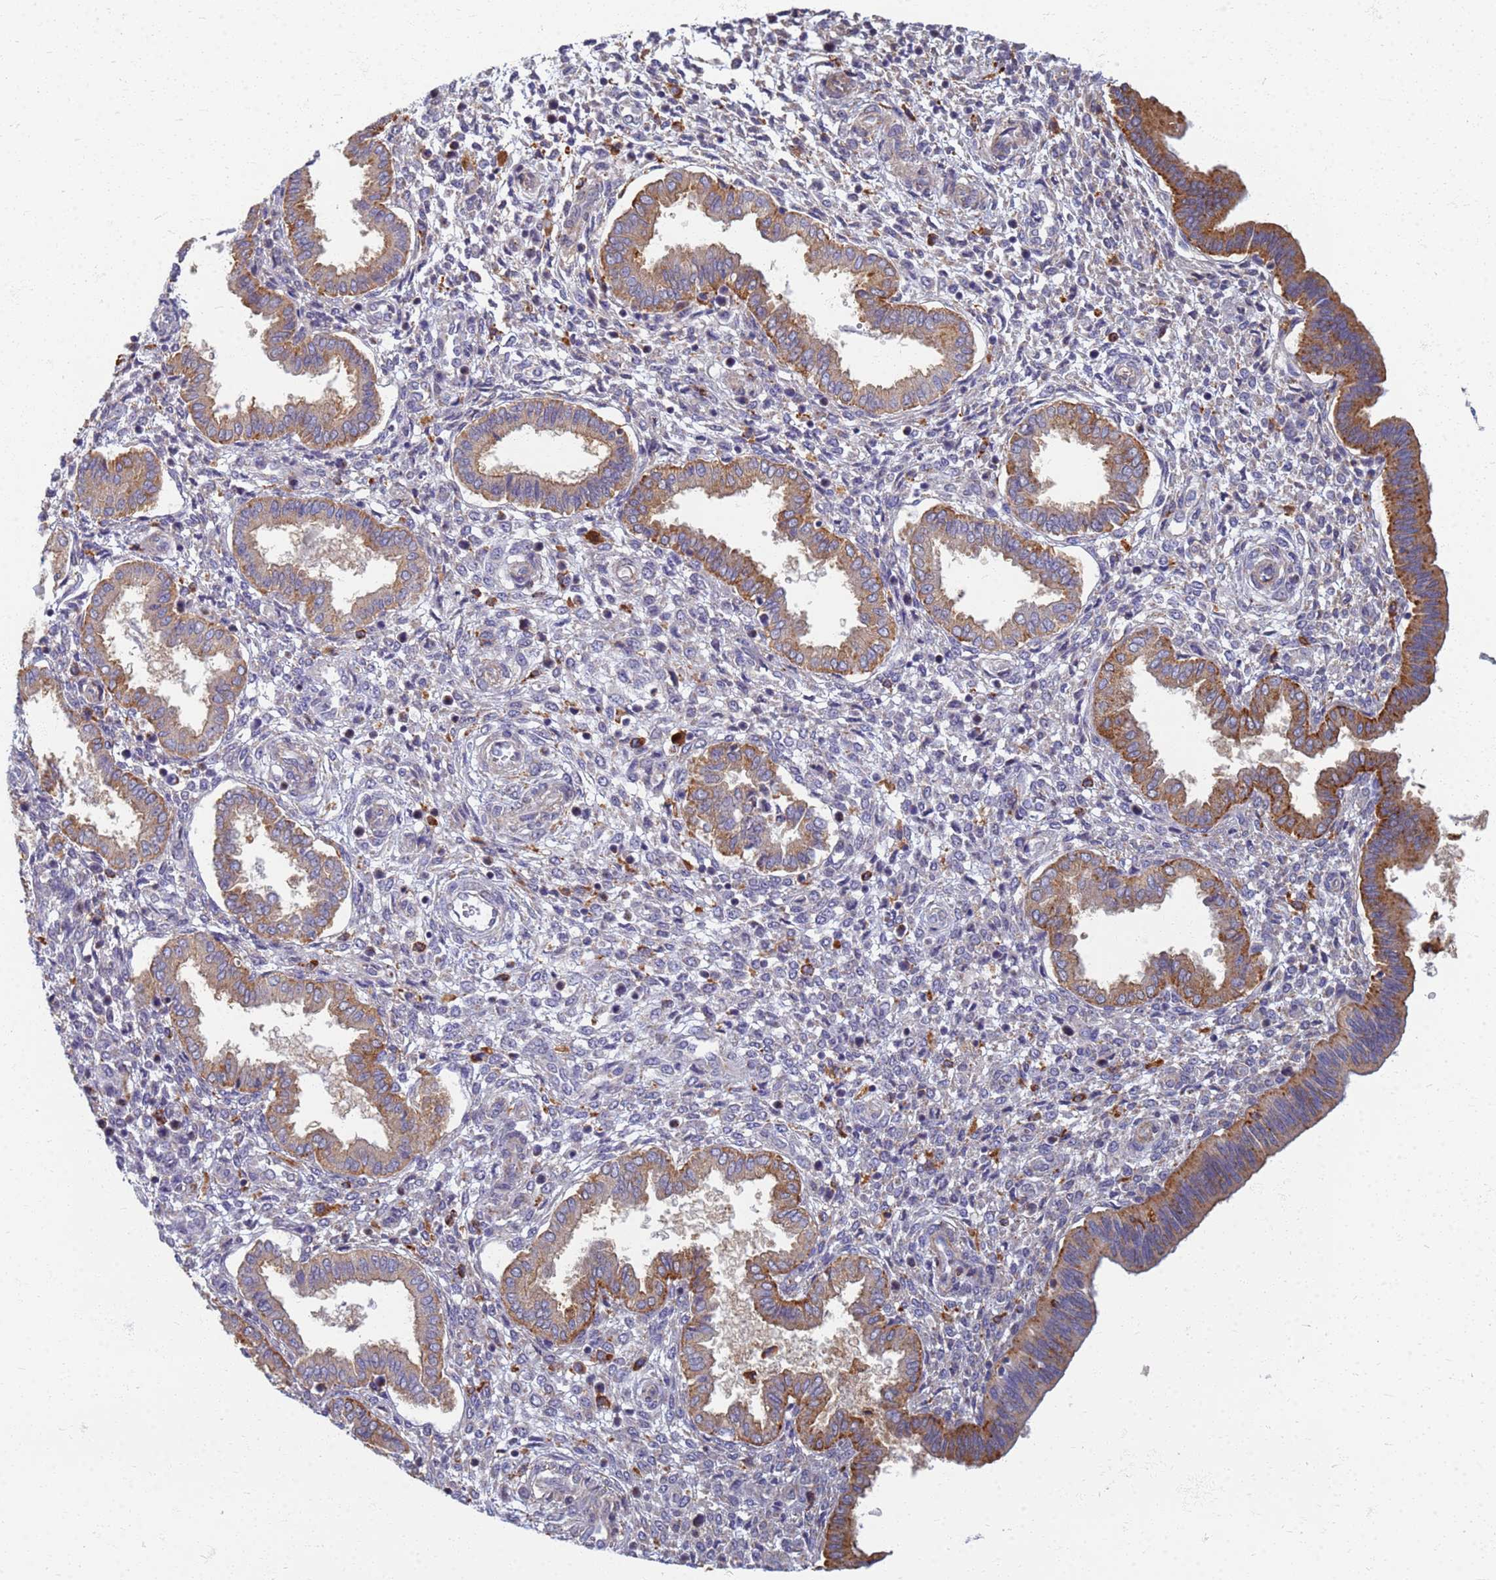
{"staining": {"intensity": "negative", "quantity": "none", "location": "none"}, "tissue": "endometrium", "cell_type": "Cells in endometrial stroma", "image_type": "normal", "snomed": [{"axis": "morphology", "description": "Normal tissue, NOS"}, {"axis": "topography", "description": "Endometrium"}], "caption": "IHC micrograph of unremarkable endometrium stained for a protein (brown), which exhibits no positivity in cells in endometrial stroma.", "gene": "ATP6V1E1", "patient": {"sex": "female", "age": 24}}